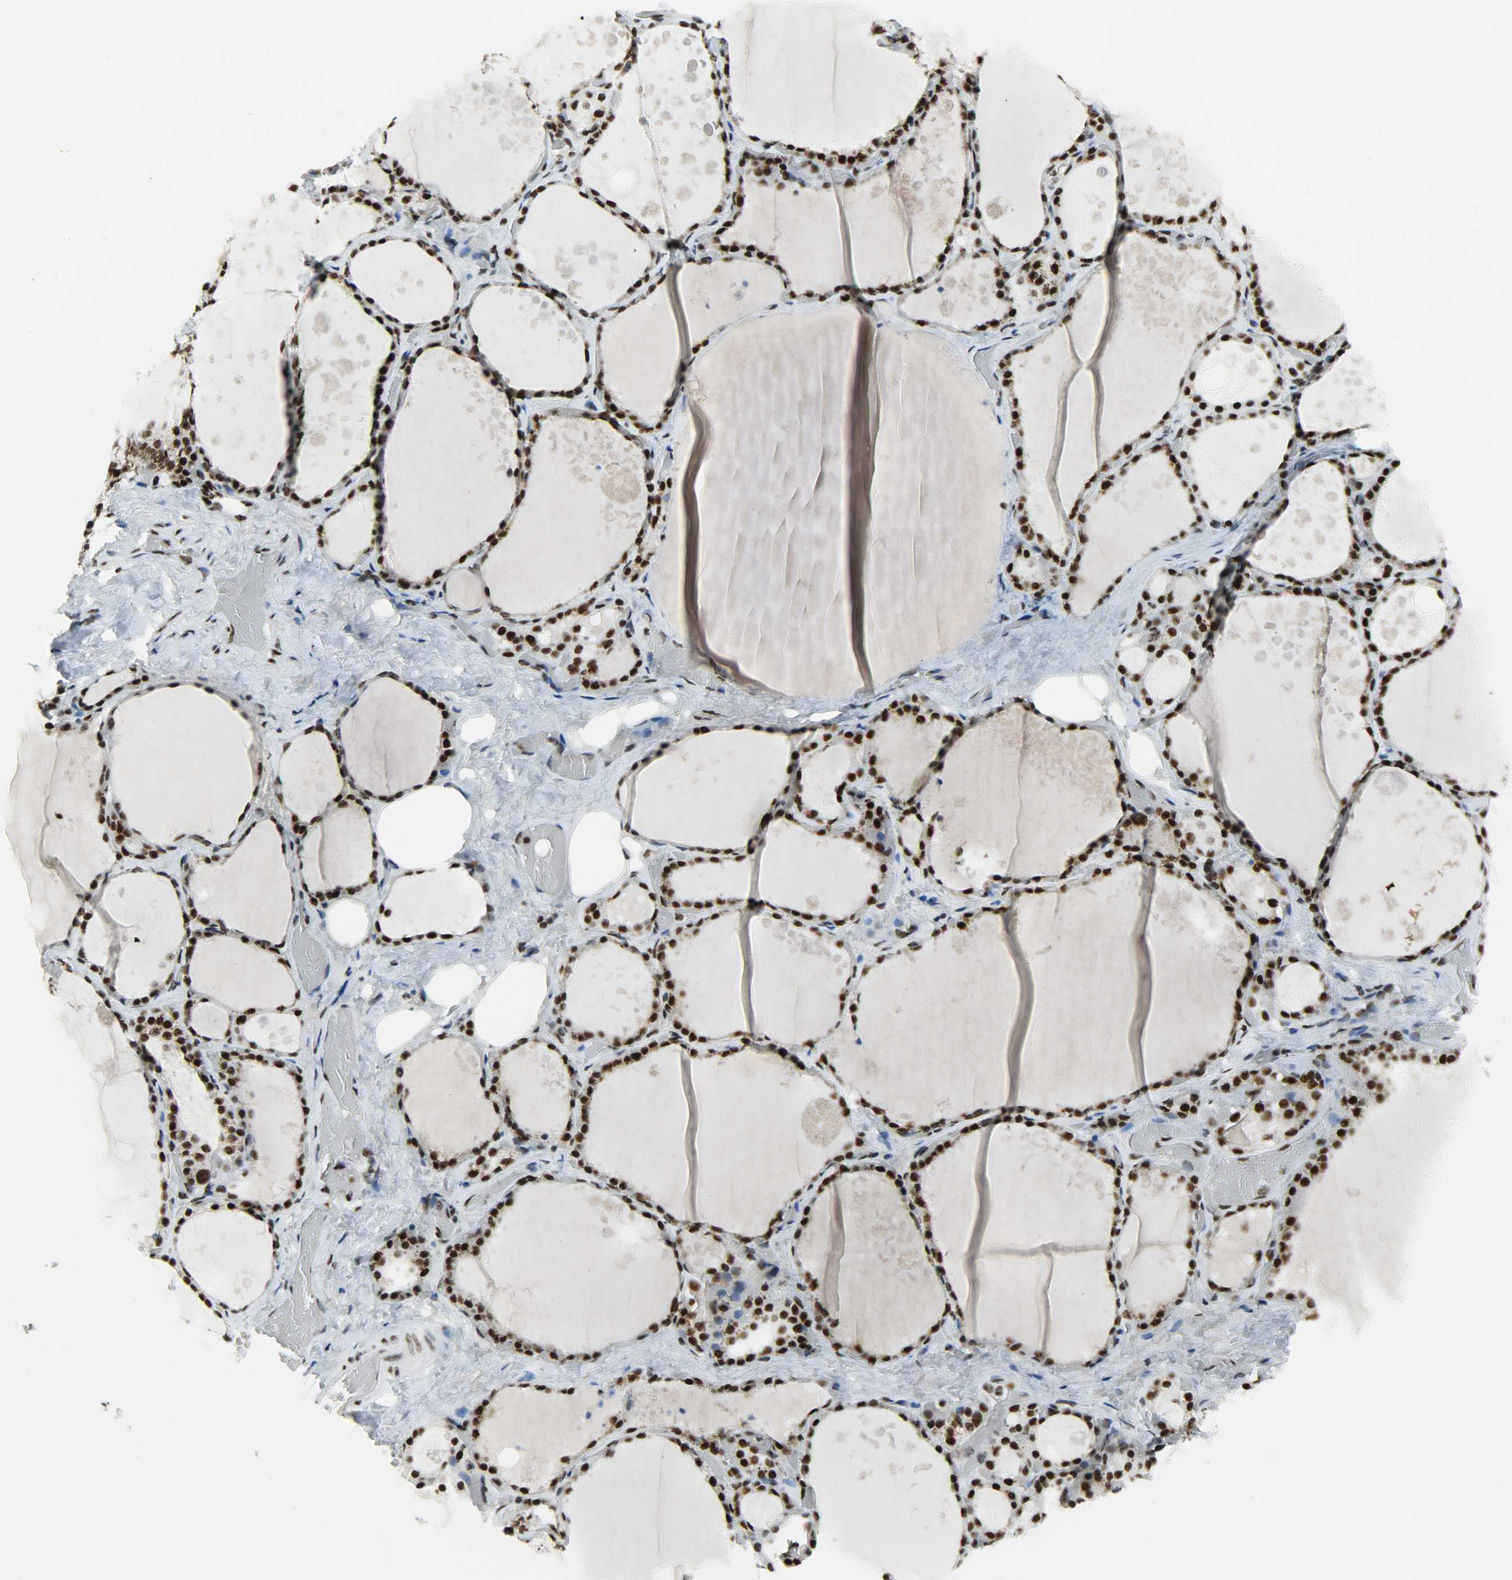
{"staining": {"intensity": "strong", "quantity": ">75%", "location": "nuclear"}, "tissue": "thyroid gland", "cell_type": "Glandular cells", "image_type": "normal", "snomed": [{"axis": "morphology", "description": "Normal tissue, NOS"}, {"axis": "topography", "description": "Thyroid gland"}], "caption": "A high amount of strong nuclear staining is identified in about >75% of glandular cells in benign thyroid gland.", "gene": "SNRPA", "patient": {"sex": "male", "age": 61}}